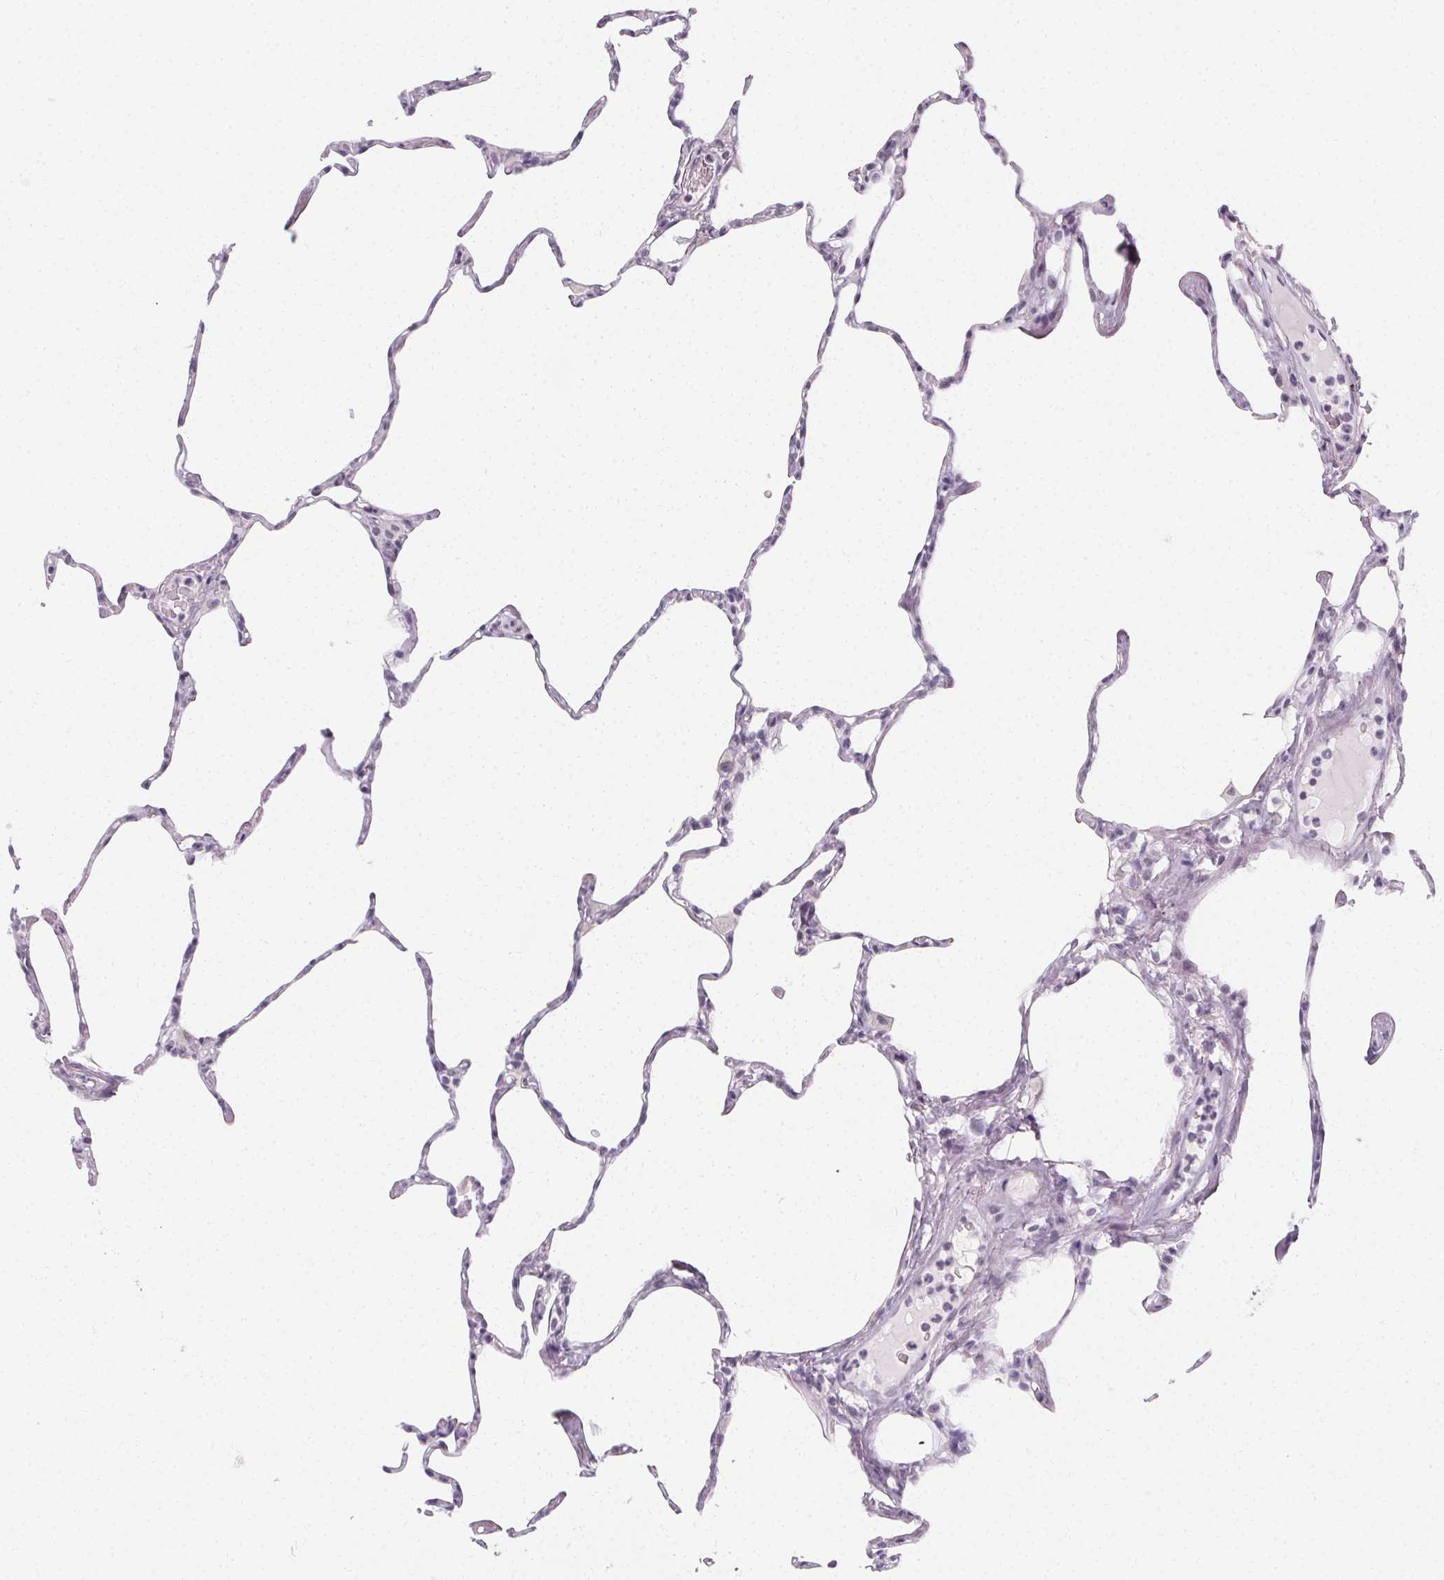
{"staining": {"intensity": "negative", "quantity": "none", "location": "none"}, "tissue": "lung", "cell_type": "Alveolar cells", "image_type": "normal", "snomed": [{"axis": "morphology", "description": "Normal tissue, NOS"}, {"axis": "topography", "description": "Lung"}], "caption": "Benign lung was stained to show a protein in brown. There is no significant staining in alveolar cells.", "gene": "SYNPR", "patient": {"sex": "male", "age": 65}}